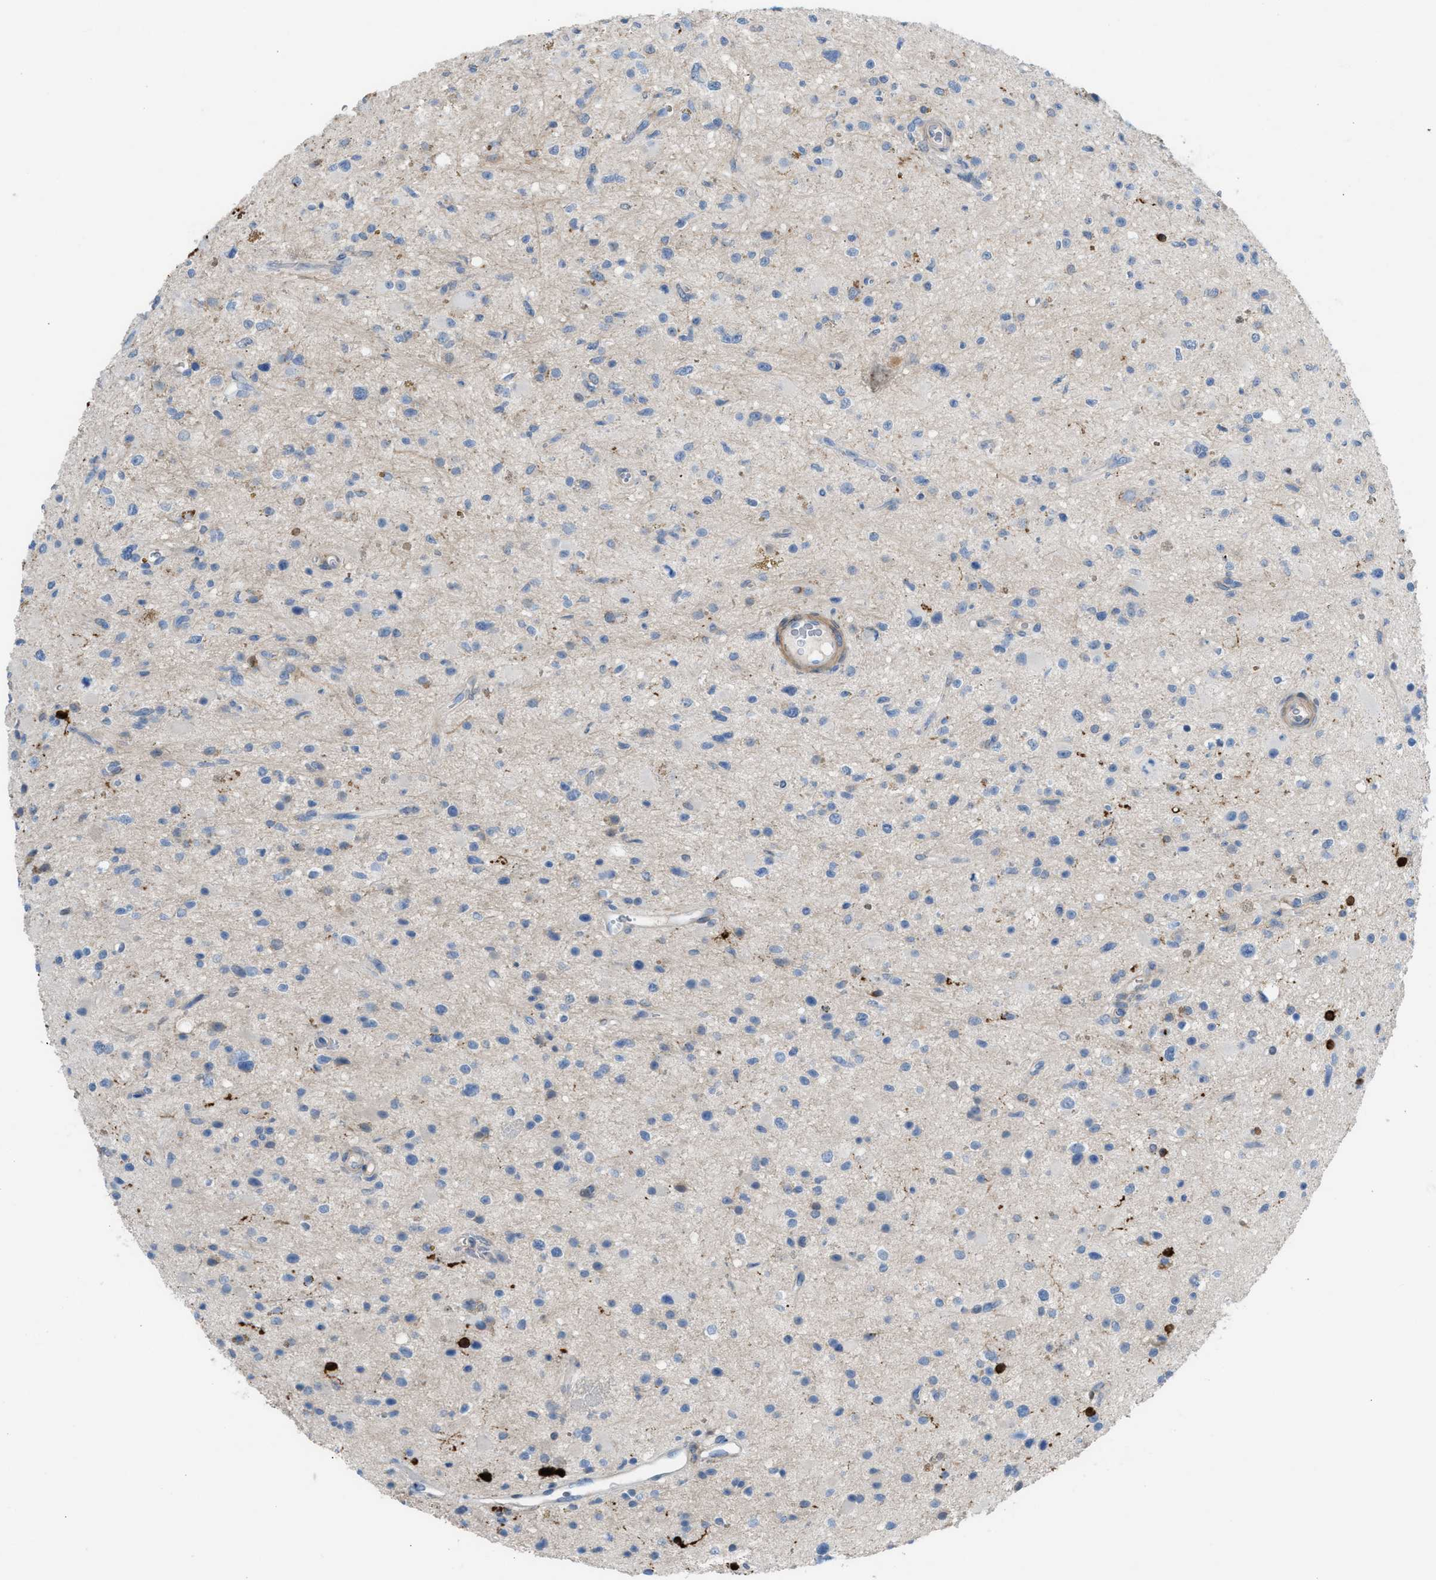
{"staining": {"intensity": "negative", "quantity": "none", "location": "none"}, "tissue": "glioma", "cell_type": "Tumor cells", "image_type": "cancer", "snomed": [{"axis": "morphology", "description": "Glioma, malignant, High grade"}, {"axis": "topography", "description": "Brain"}], "caption": "Immunohistochemistry (IHC) micrograph of glioma stained for a protein (brown), which reveals no staining in tumor cells. (Immunohistochemistry, brightfield microscopy, high magnification).", "gene": "ASPA", "patient": {"sex": "male", "age": 33}}